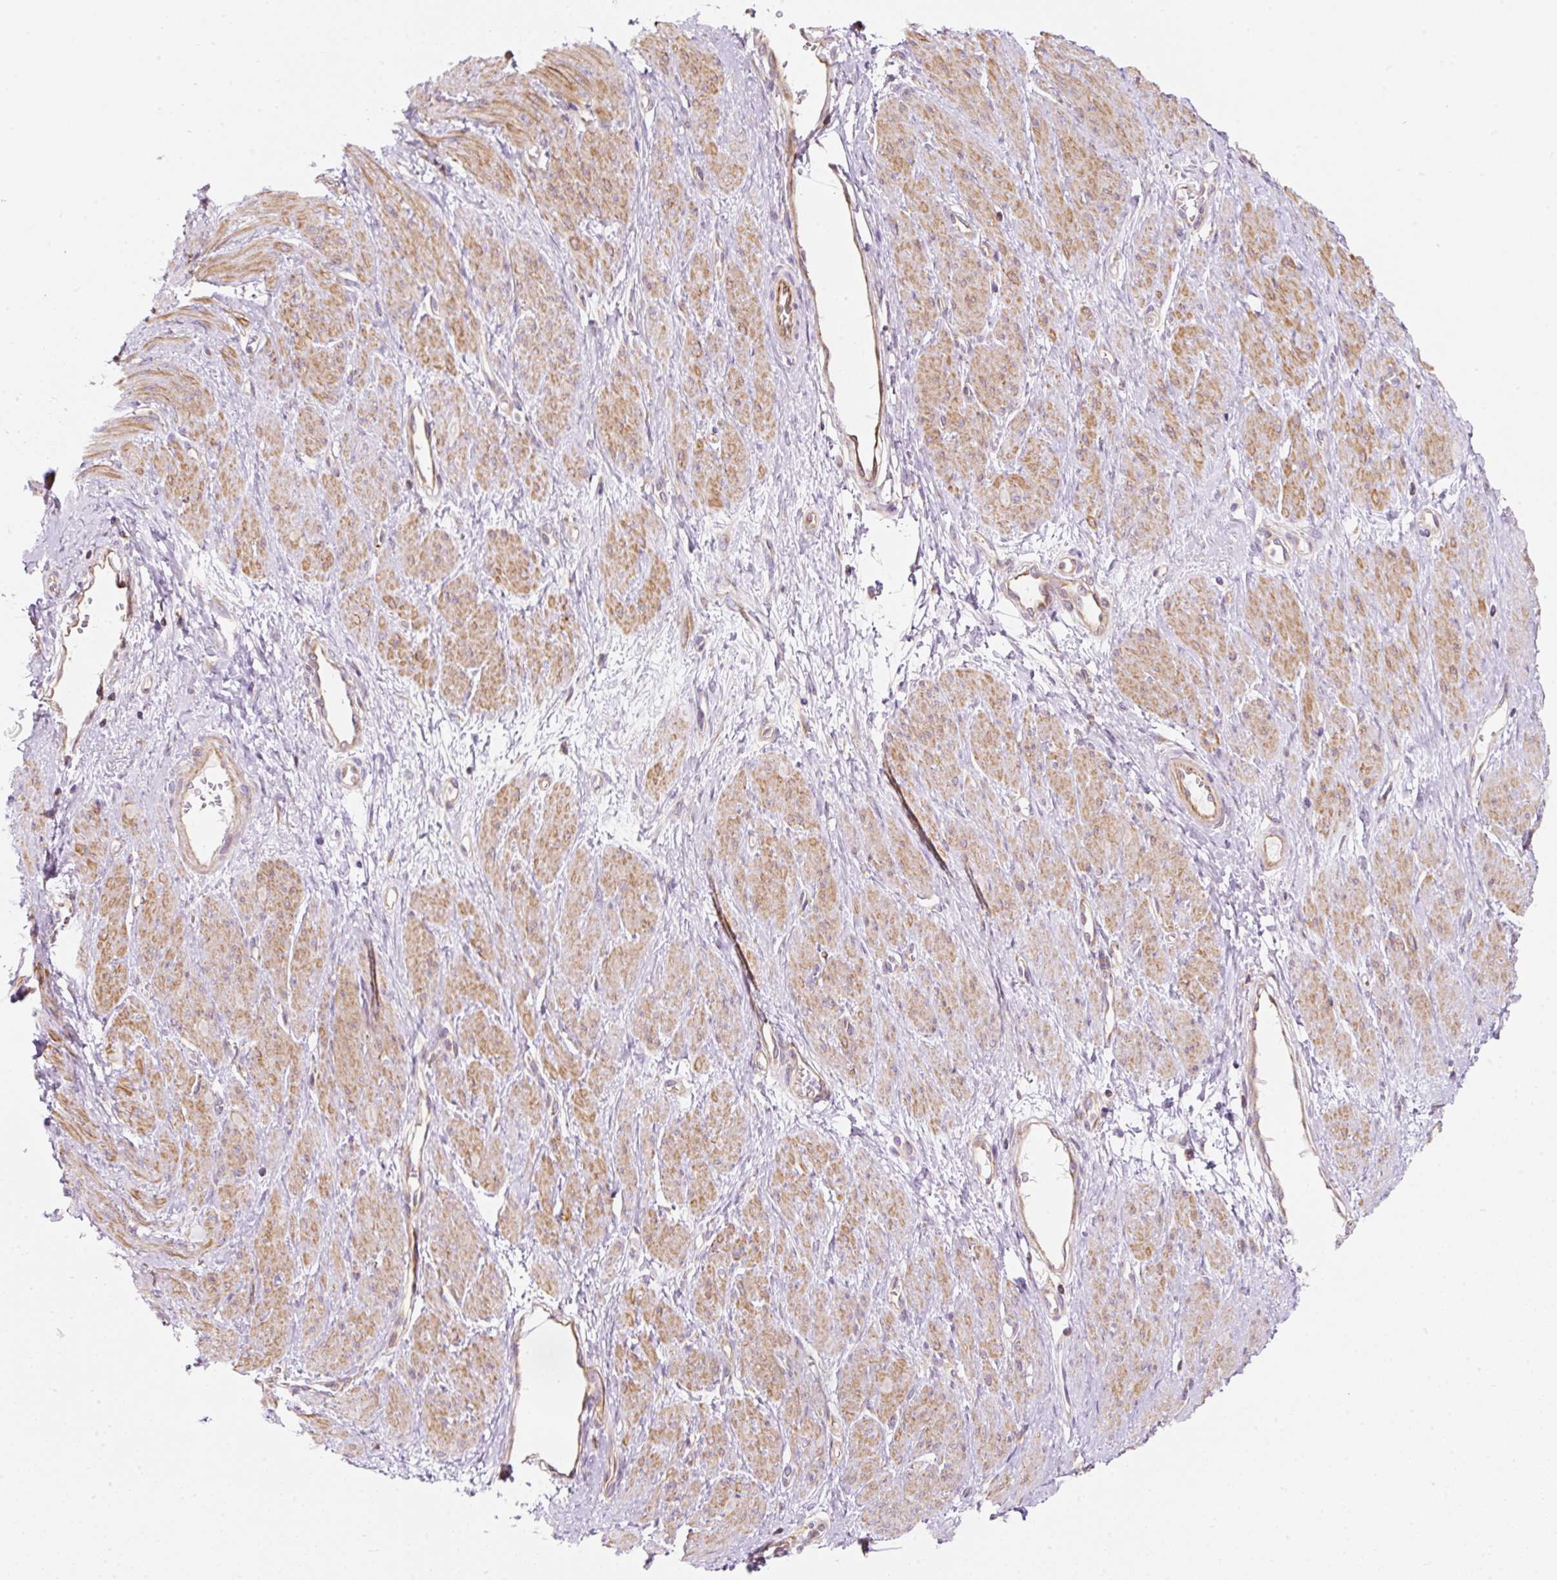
{"staining": {"intensity": "moderate", "quantity": "25%-75%", "location": "cytoplasmic/membranous"}, "tissue": "smooth muscle", "cell_type": "Smooth muscle cells", "image_type": "normal", "snomed": [{"axis": "morphology", "description": "Normal tissue, NOS"}, {"axis": "topography", "description": "Smooth muscle"}, {"axis": "topography", "description": "Uterus"}], "caption": "Smooth muscle was stained to show a protein in brown. There is medium levels of moderate cytoplasmic/membranous staining in approximately 25%-75% of smooth muscle cells. The staining is performed using DAB (3,3'-diaminobenzidine) brown chromogen to label protein expression. The nuclei are counter-stained blue using hematoxylin.", "gene": "ERAP2", "patient": {"sex": "female", "age": 39}}